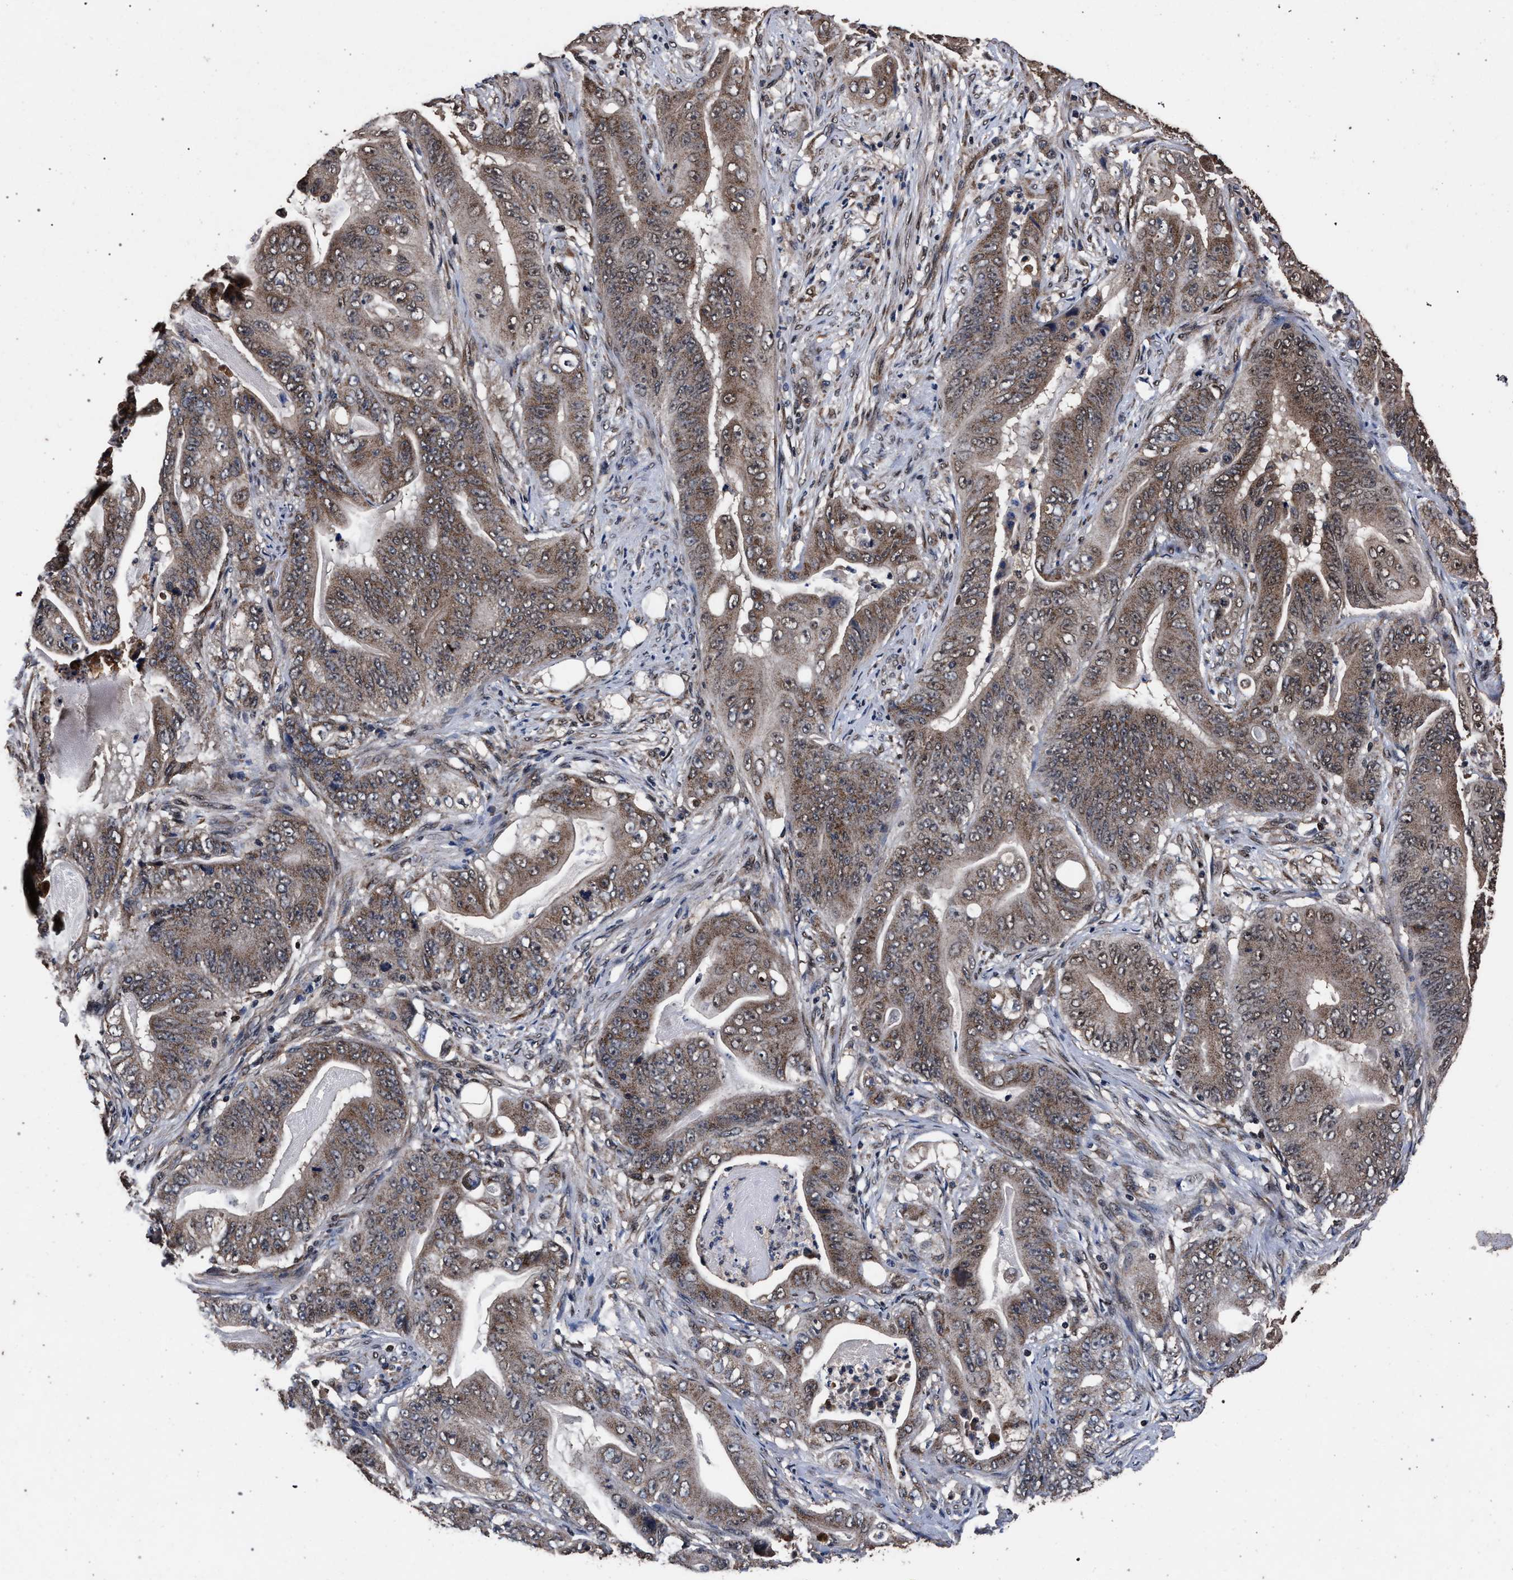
{"staining": {"intensity": "moderate", "quantity": ">75%", "location": "cytoplasmic/membranous"}, "tissue": "stomach cancer", "cell_type": "Tumor cells", "image_type": "cancer", "snomed": [{"axis": "morphology", "description": "Adenocarcinoma, NOS"}, {"axis": "topography", "description": "Stomach"}], "caption": "The micrograph demonstrates immunohistochemical staining of stomach adenocarcinoma. There is moderate cytoplasmic/membranous positivity is identified in about >75% of tumor cells.", "gene": "ACOX1", "patient": {"sex": "female", "age": 73}}